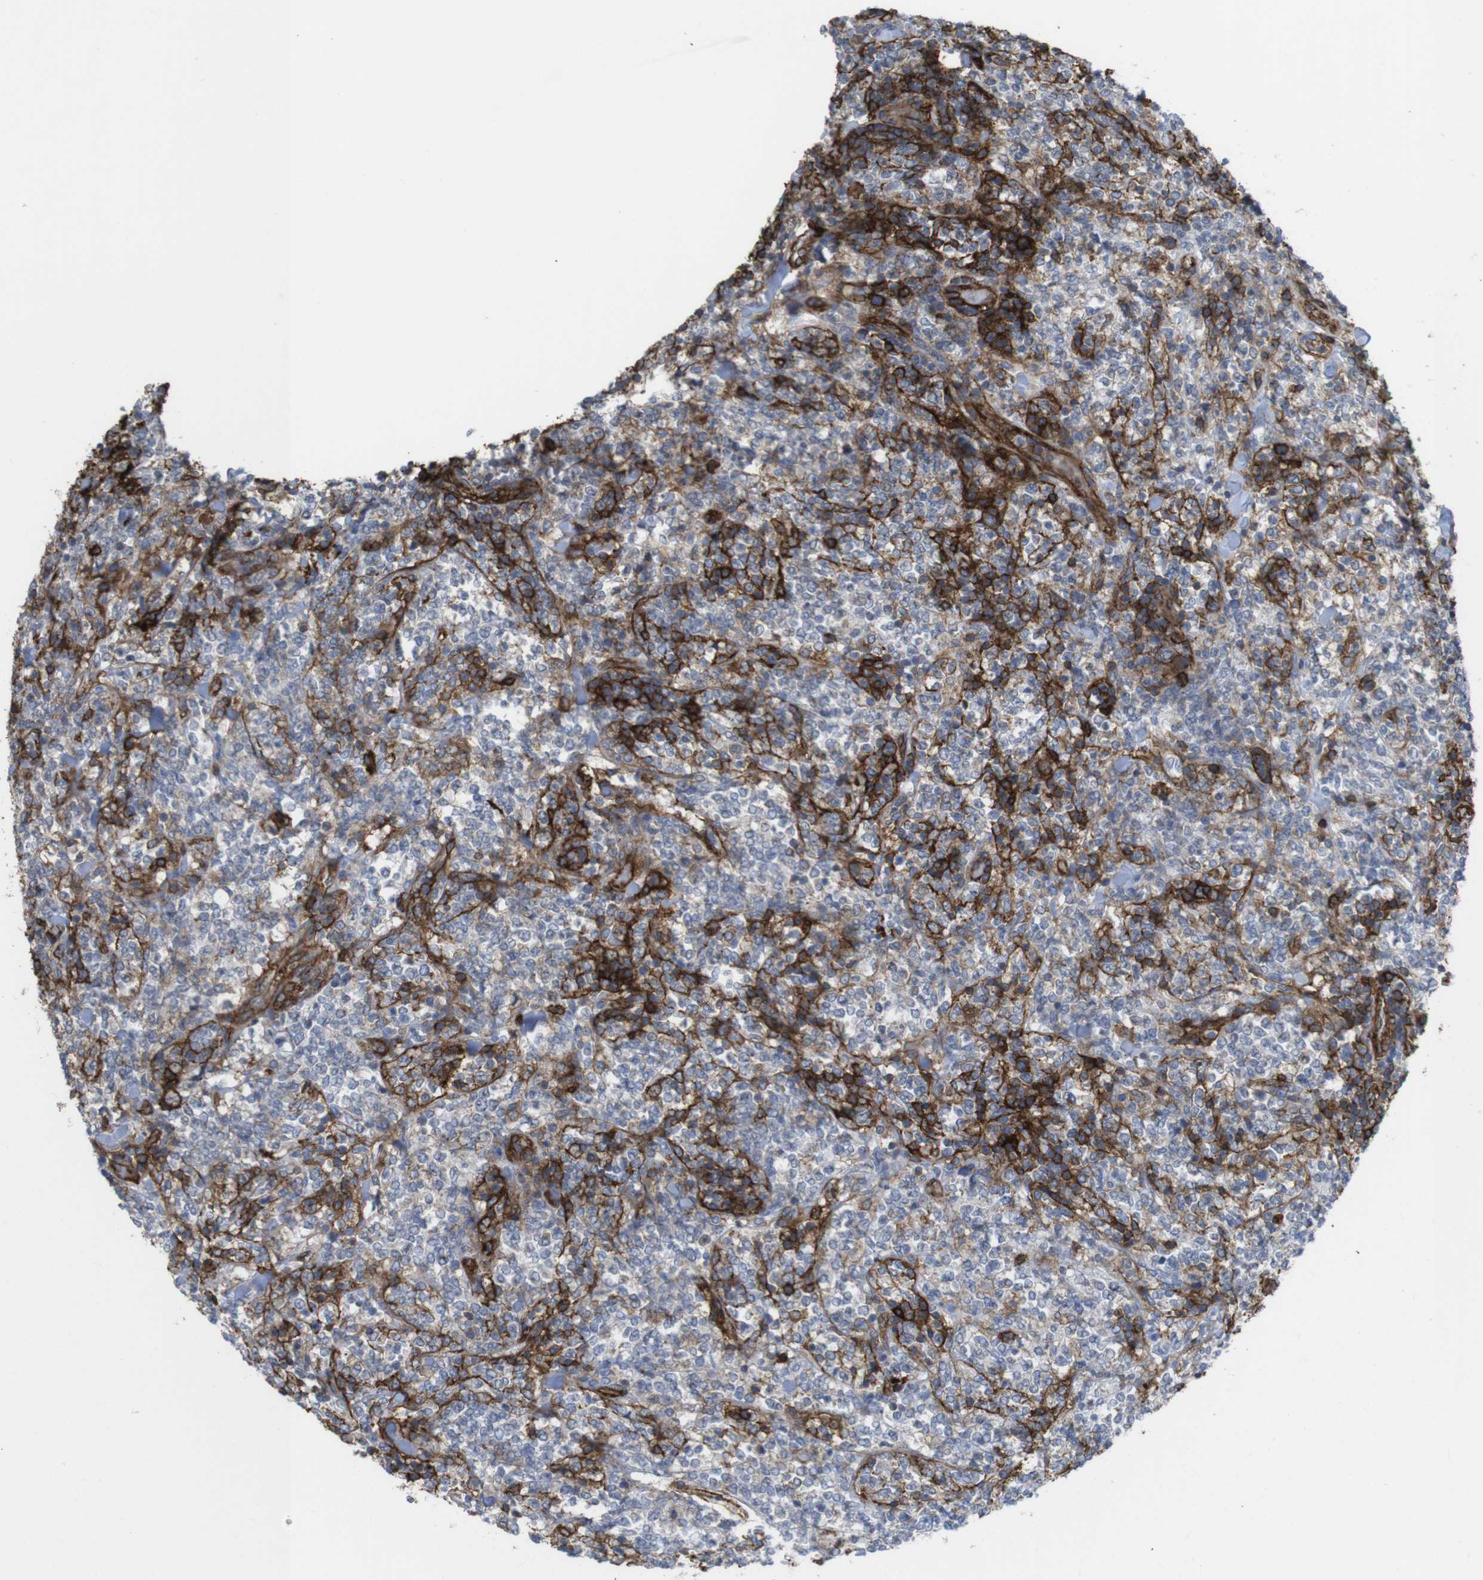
{"staining": {"intensity": "weak", "quantity": "25%-75%", "location": "cytoplasmic/membranous"}, "tissue": "lymphoma", "cell_type": "Tumor cells", "image_type": "cancer", "snomed": [{"axis": "morphology", "description": "Malignant lymphoma, non-Hodgkin's type, High grade"}, {"axis": "topography", "description": "Soft tissue"}], "caption": "Tumor cells exhibit weak cytoplasmic/membranous expression in about 25%-75% of cells in lymphoma.", "gene": "CCR6", "patient": {"sex": "male", "age": 18}}